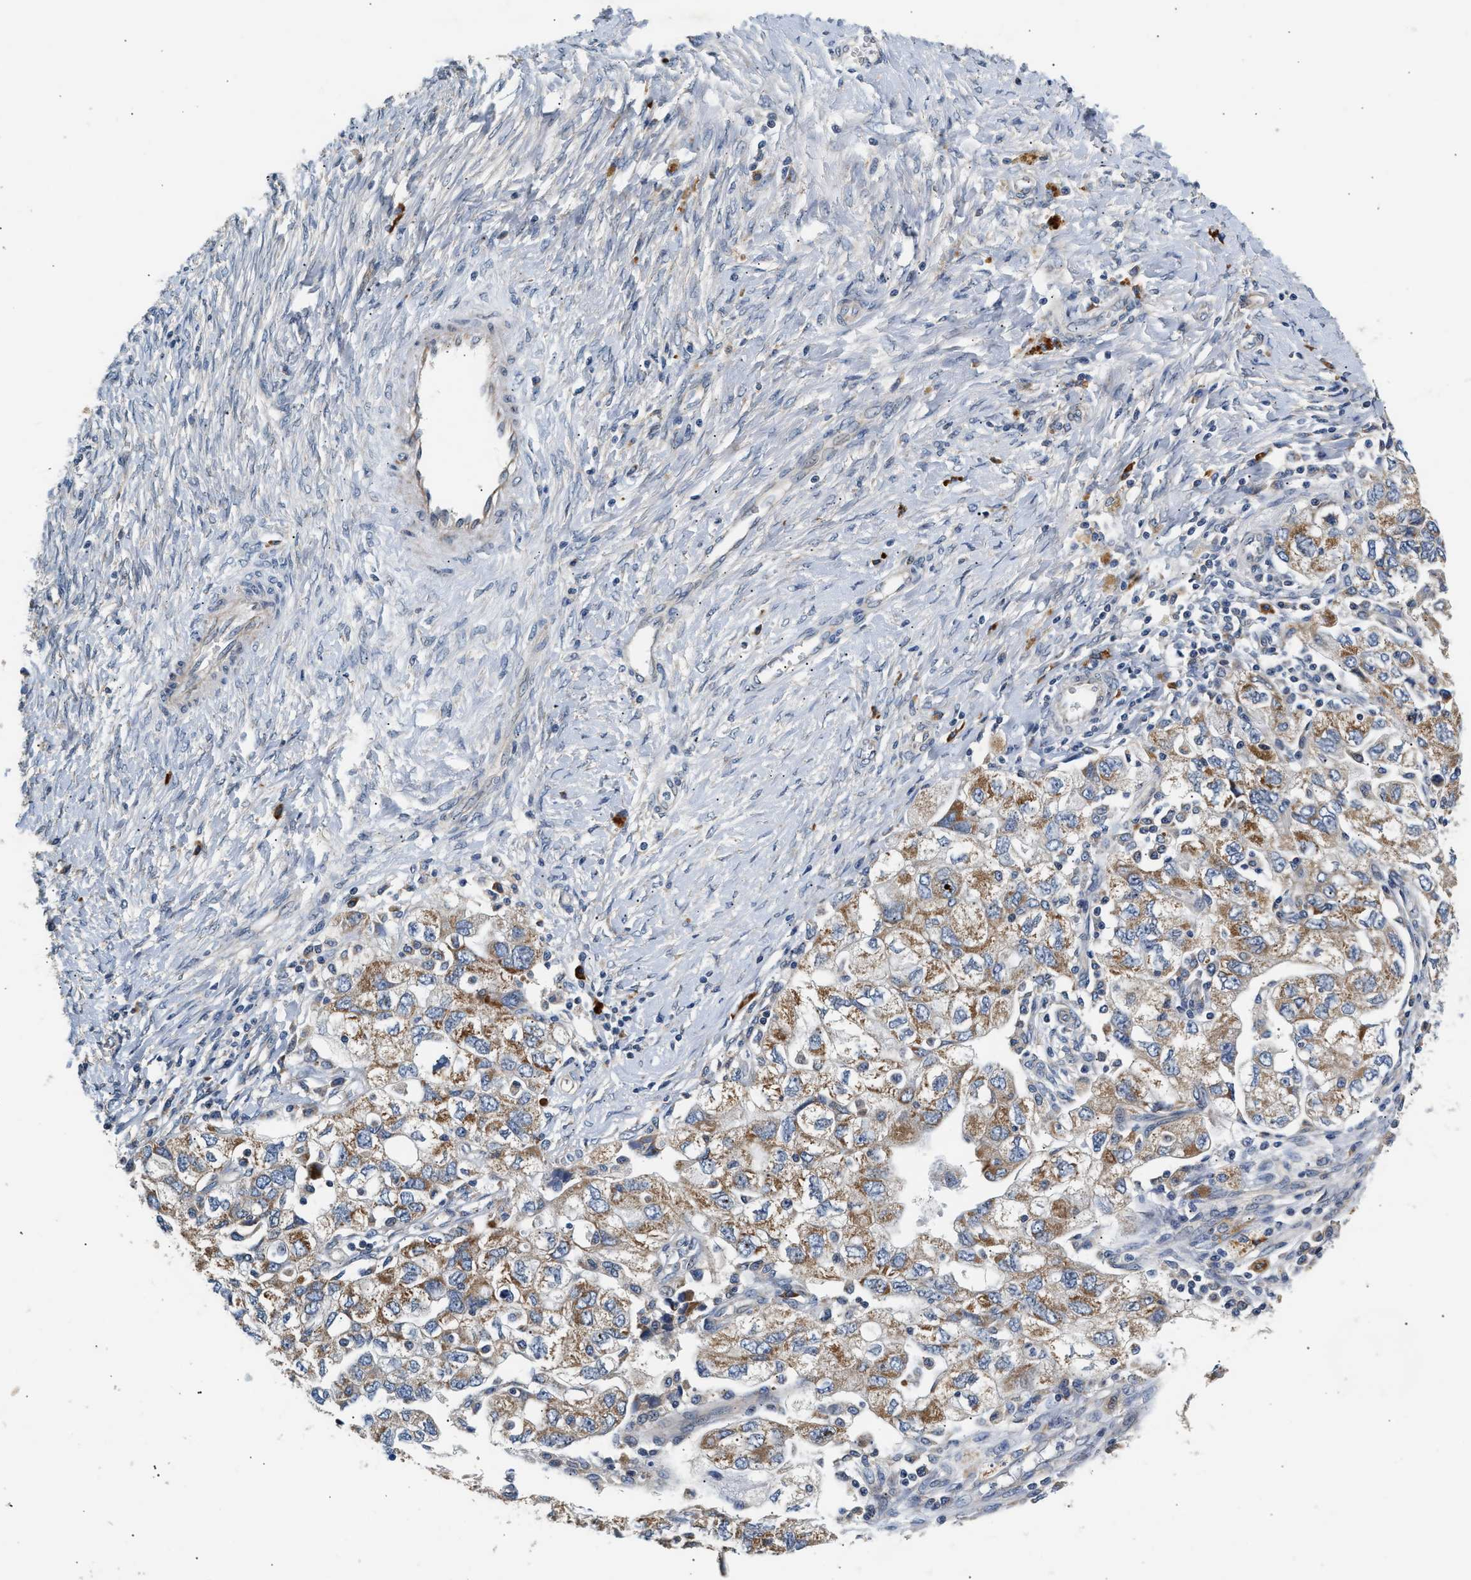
{"staining": {"intensity": "moderate", "quantity": ">75%", "location": "cytoplasmic/membranous"}, "tissue": "ovarian cancer", "cell_type": "Tumor cells", "image_type": "cancer", "snomed": [{"axis": "morphology", "description": "Carcinoma, NOS"}, {"axis": "morphology", "description": "Cystadenocarcinoma, serous, NOS"}, {"axis": "topography", "description": "Ovary"}], "caption": "Moderate cytoplasmic/membranous protein expression is seen in approximately >75% of tumor cells in carcinoma (ovarian). (Stains: DAB (3,3'-diaminobenzidine) in brown, nuclei in blue, Microscopy: brightfield microscopy at high magnification).", "gene": "IFT74", "patient": {"sex": "female", "age": 69}}